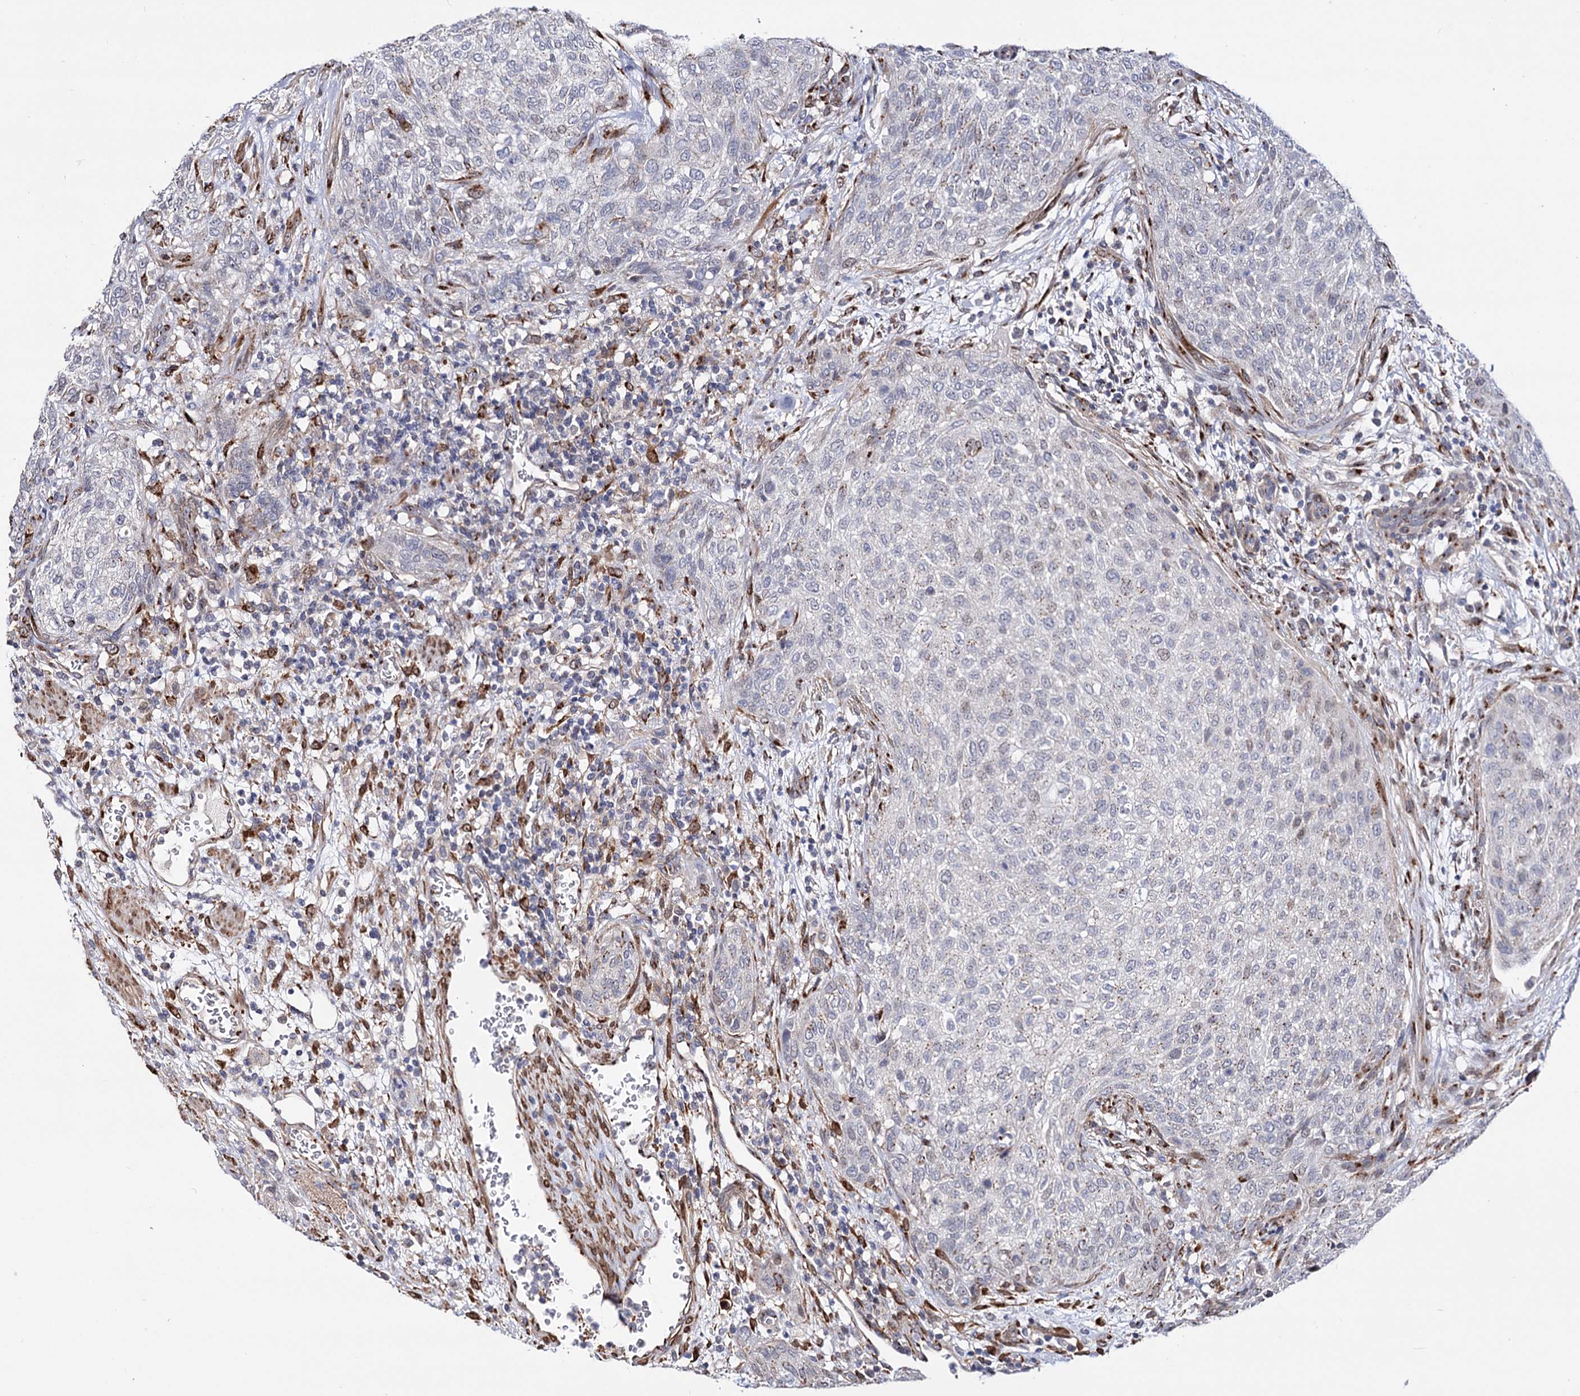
{"staining": {"intensity": "weak", "quantity": "<25%", "location": "cytoplasmic/membranous"}, "tissue": "urothelial cancer", "cell_type": "Tumor cells", "image_type": "cancer", "snomed": [{"axis": "morphology", "description": "Urothelial carcinoma, High grade"}, {"axis": "topography", "description": "Urinary bladder"}], "caption": "High magnification brightfield microscopy of urothelial cancer stained with DAB (3,3'-diaminobenzidine) (brown) and counterstained with hematoxylin (blue): tumor cells show no significant expression.", "gene": "C11orf96", "patient": {"sex": "male", "age": 35}}